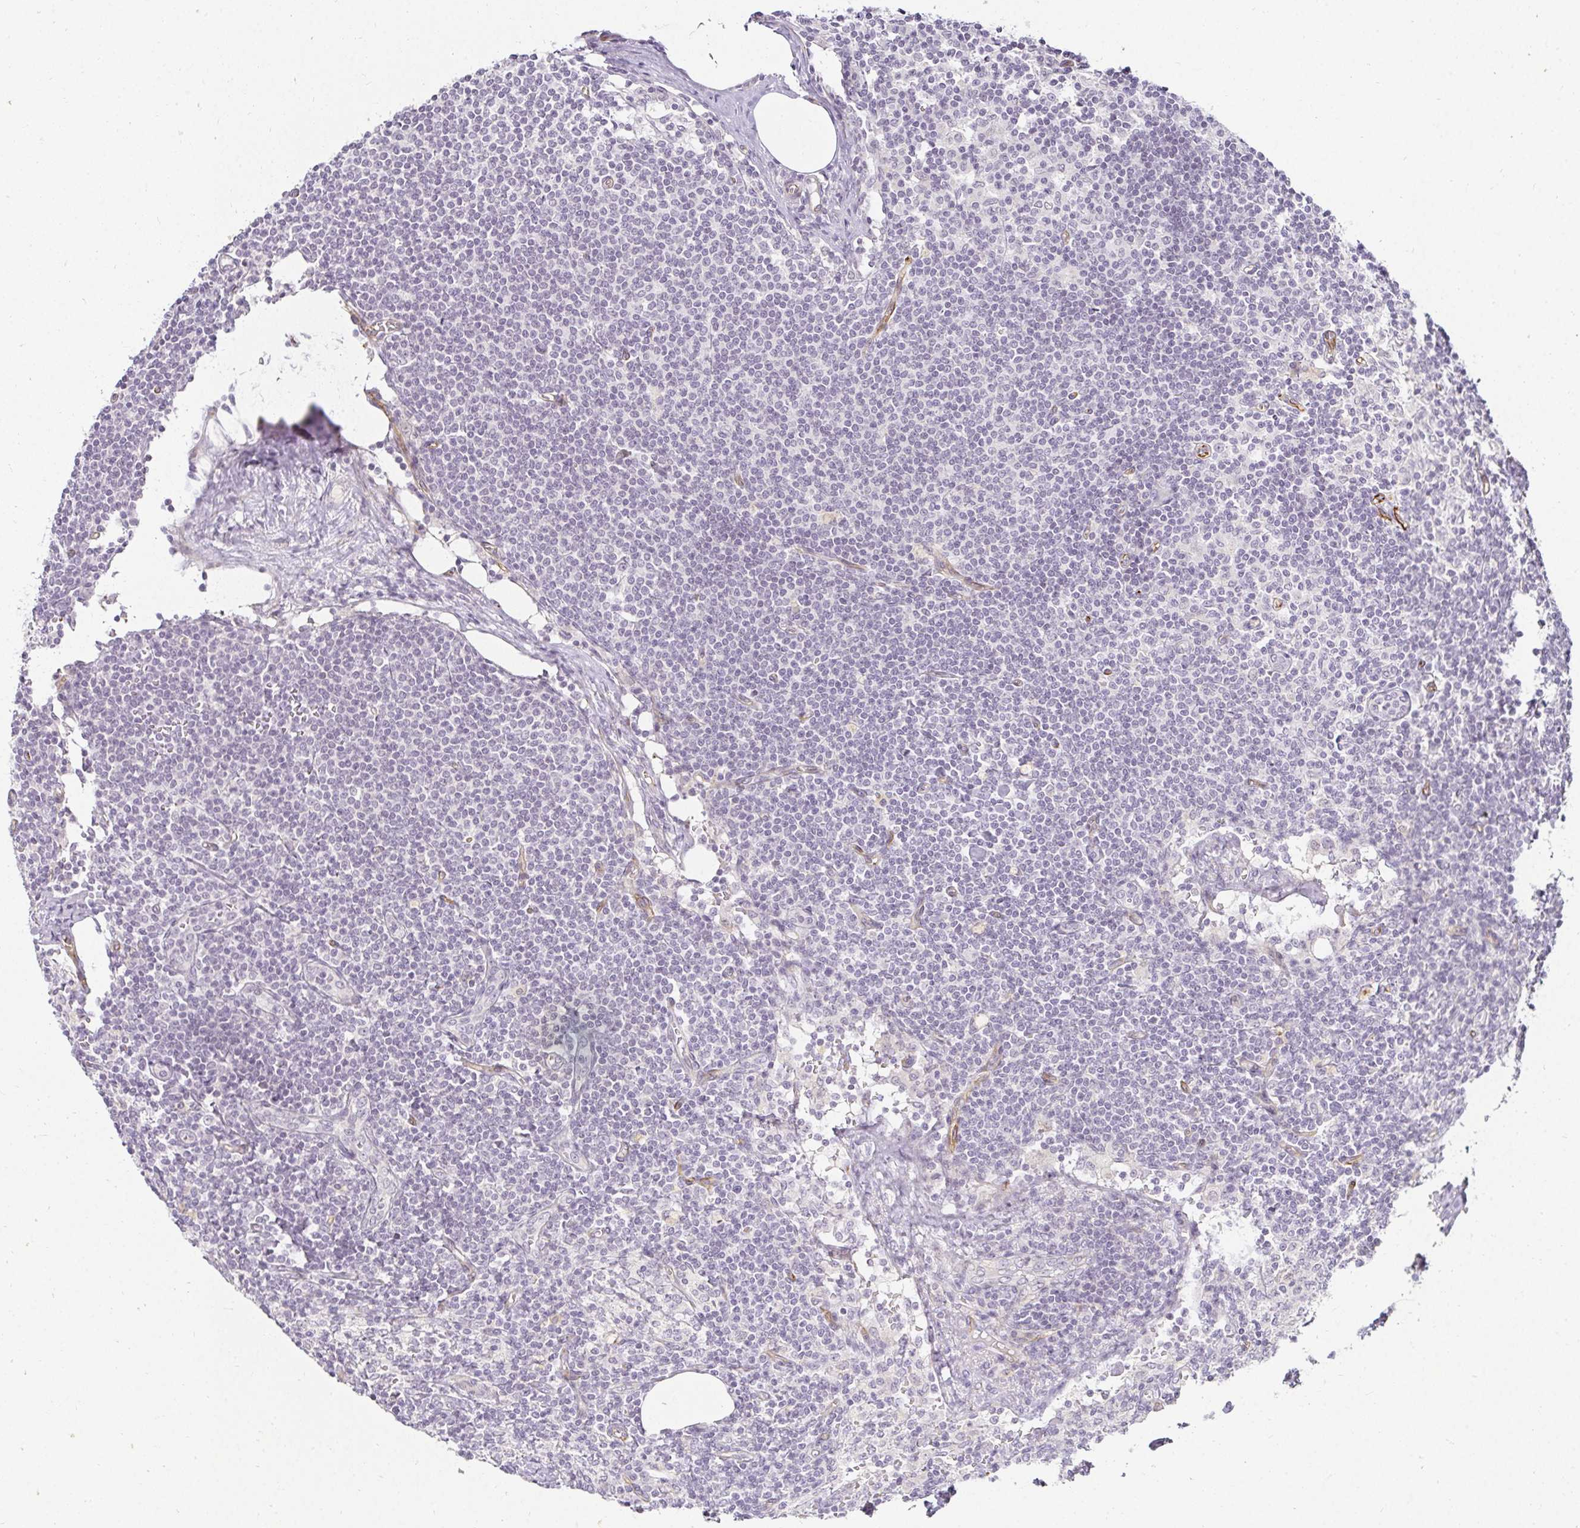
{"staining": {"intensity": "negative", "quantity": "none", "location": "none"}, "tissue": "lymph node", "cell_type": "Germinal center cells", "image_type": "normal", "snomed": [{"axis": "morphology", "description": "Normal tissue, NOS"}, {"axis": "topography", "description": "Lymph node"}], "caption": "Germinal center cells are negative for brown protein staining in unremarkable lymph node. (Stains: DAB (3,3'-diaminobenzidine) immunohistochemistry with hematoxylin counter stain, Microscopy: brightfield microscopy at high magnification).", "gene": "ACAN", "patient": {"sex": "female", "age": 59}}